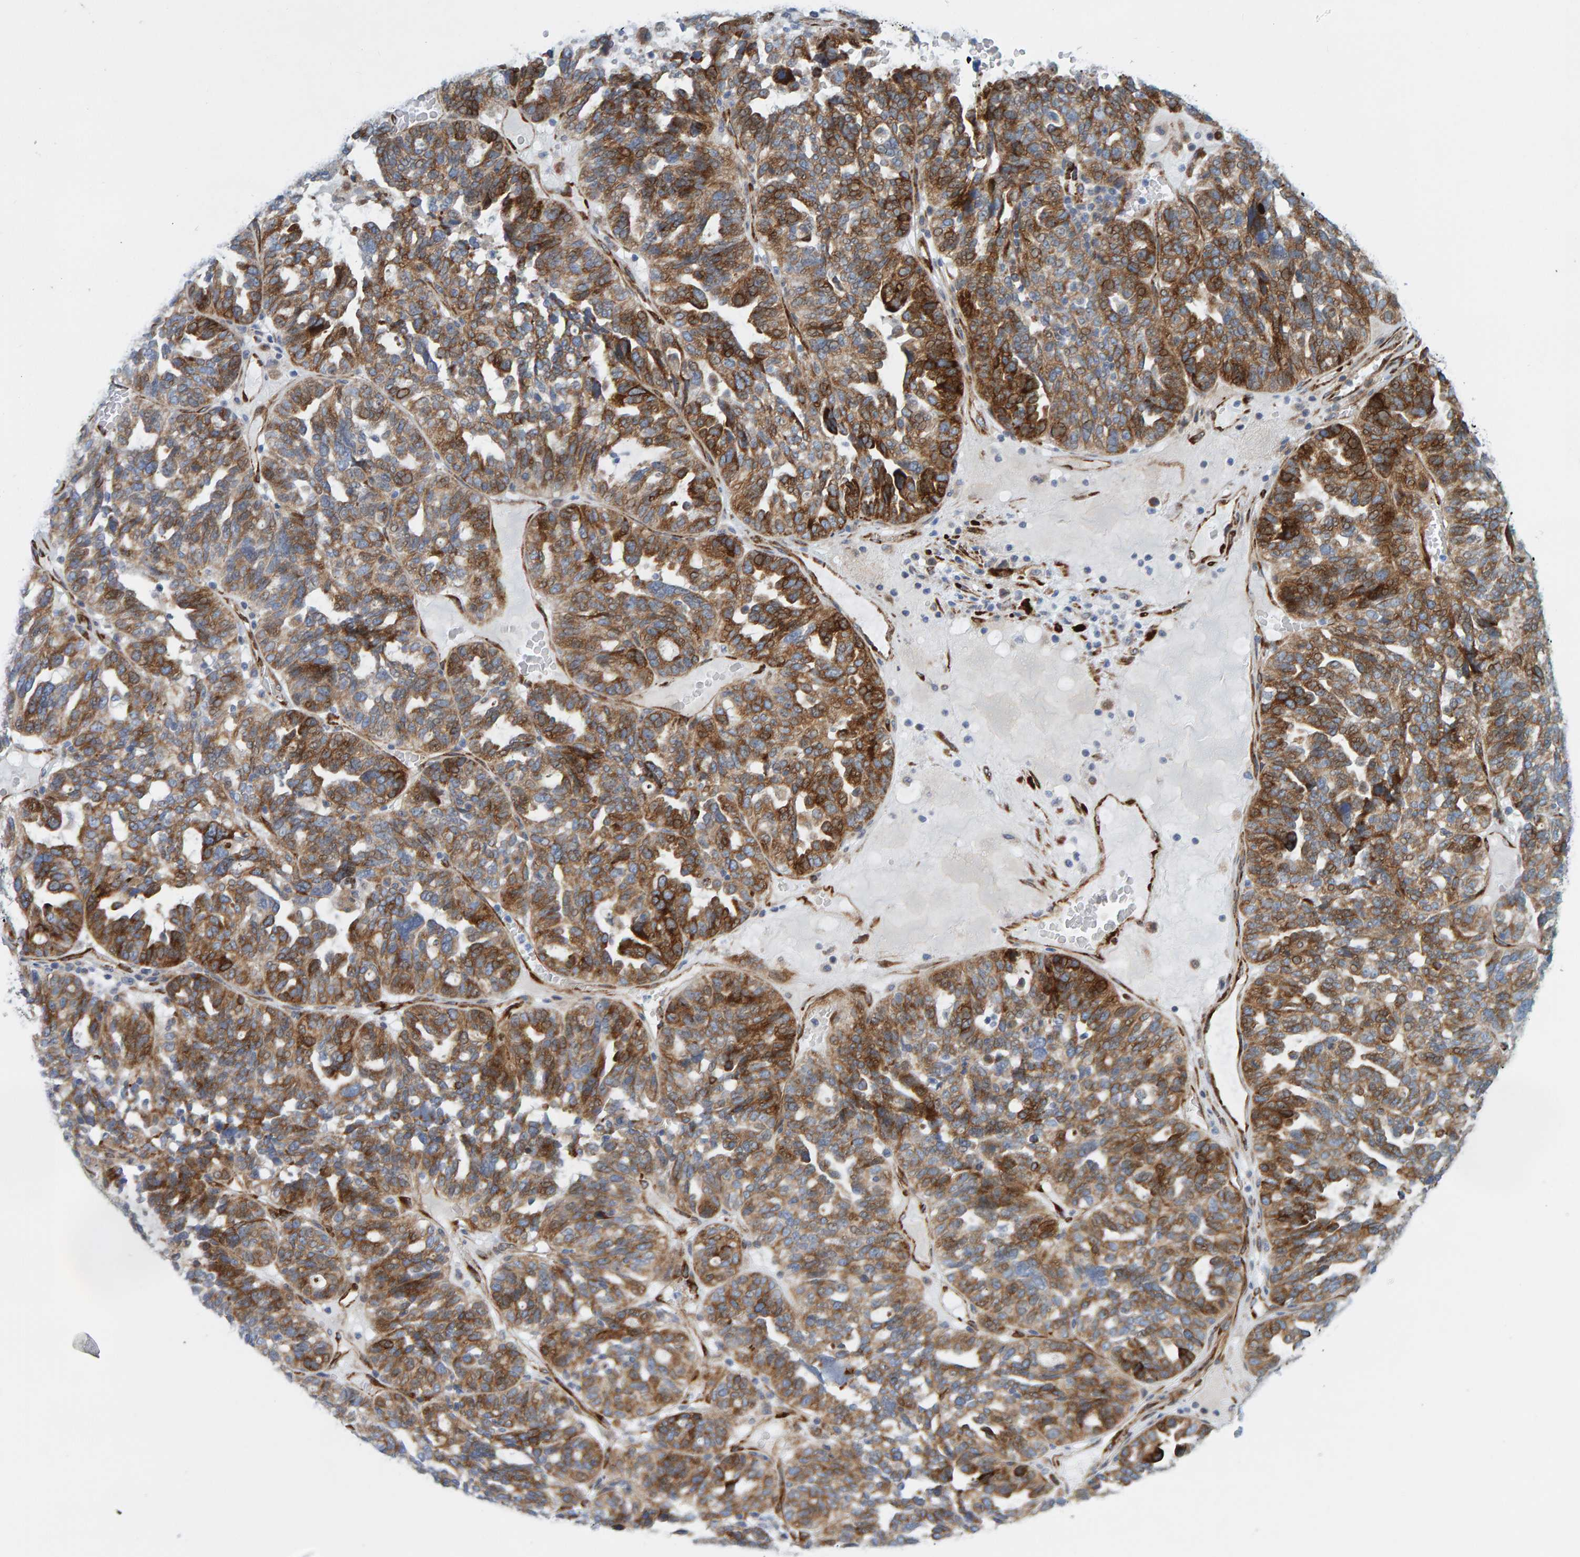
{"staining": {"intensity": "strong", "quantity": ">75%", "location": "cytoplasmic/membranous"}, "tissue": "ovarian cancer", "cell_type": "Tumor cells", "image_type": "cancer", "snomed": [{"axis": "morphology", "description": "Cystadenocarcinoma, serous, NOS"}, {"axis": "topography", "description": "Ovary"}], "caption": "Immunohistochemical staining of ovarian cancer demonstrates high levels of strong cytoplasmic/membranous protein staining in about >75% of tumor cells.", "gene": "MMP16", "patient": {"sex": "female", "age": 59}}